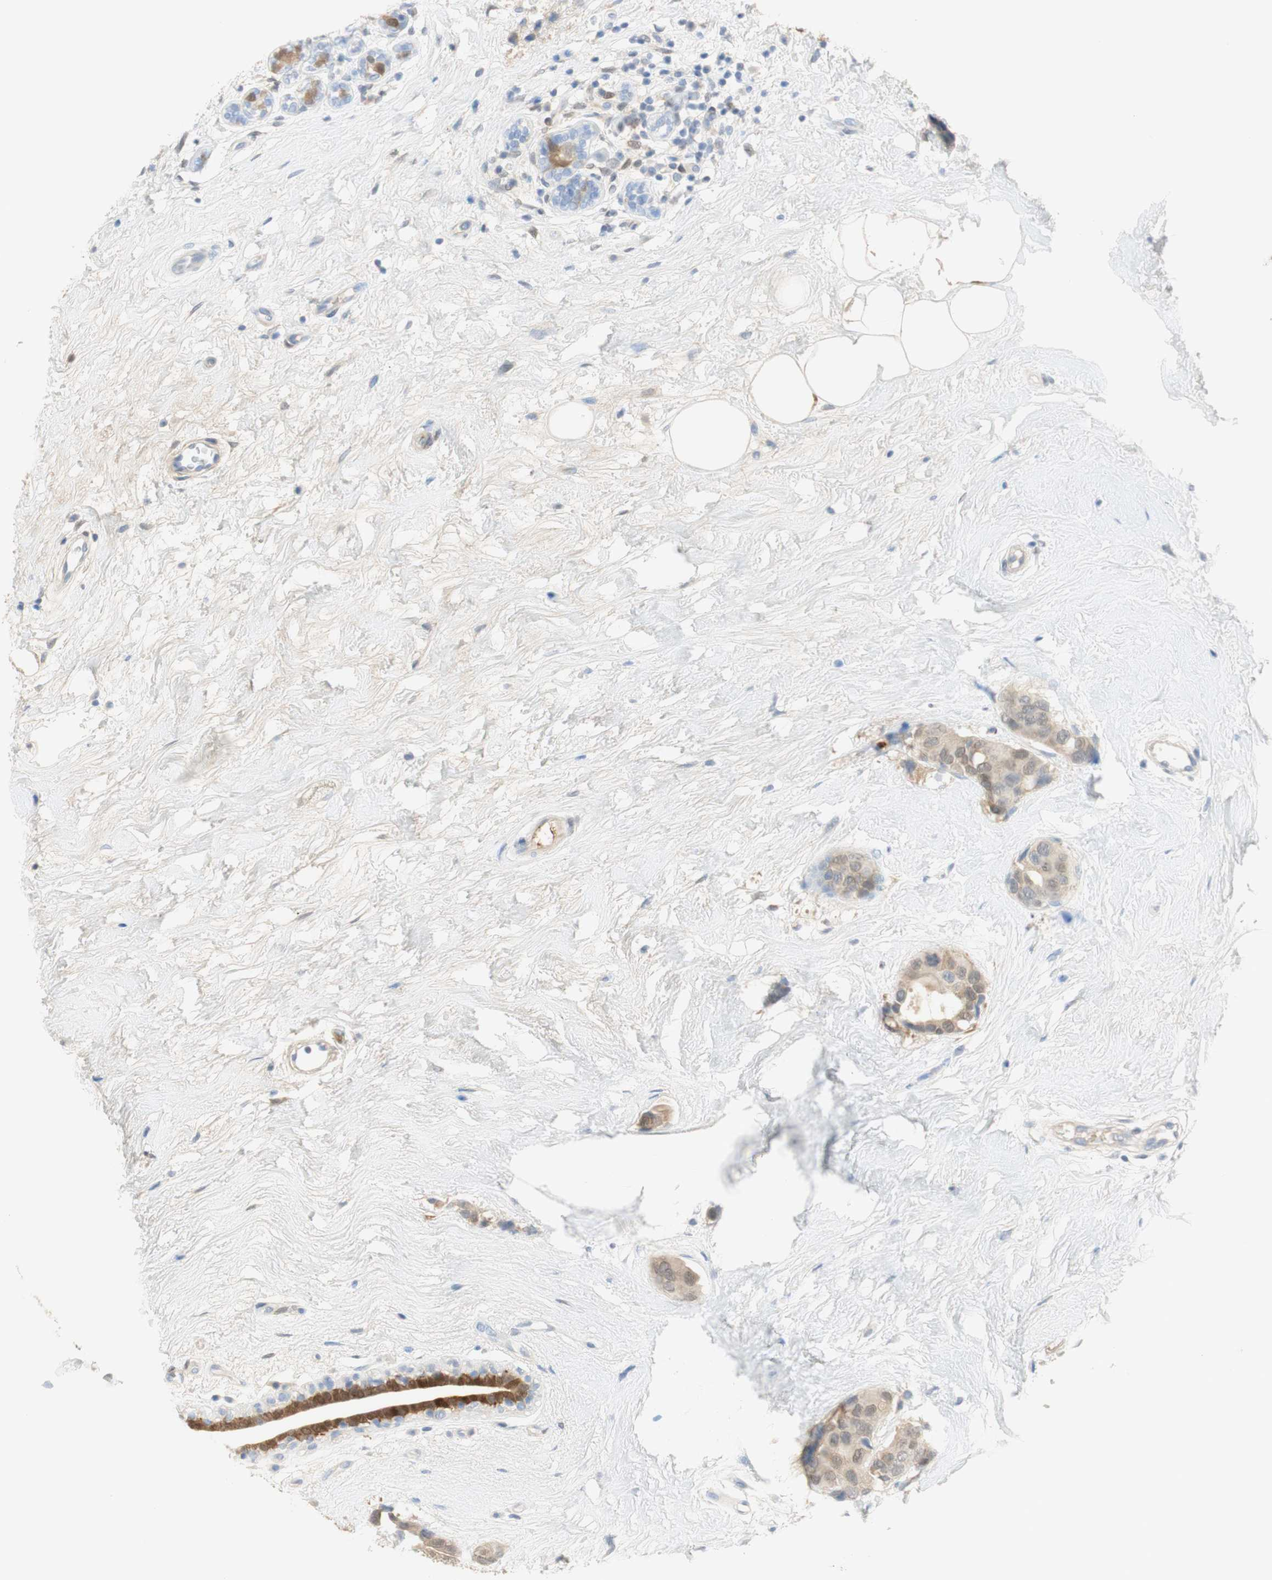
{"staining": {"intensity": "weak", "quantity": ">75%", "location": "cytoplasmic/membranous,nuclear"}, "tissue": "breast cancer", "cell_type": "Tumor cells", "image_type": "cancer", "snomed": [{"axis": "morphology", "description": "Normal tissue, NOS"}, {"axis": "morphology", "description": "Duct carcinoma"}, {"axis": "topography", "description": "Breast"}], "caption": "Human breast infiltrating ductal carcinoma stained with a protein marker exhibits weak staining in tumor cells.", "gene": "SELENBP1", "patient": {"sex": "female", "age": 39}}